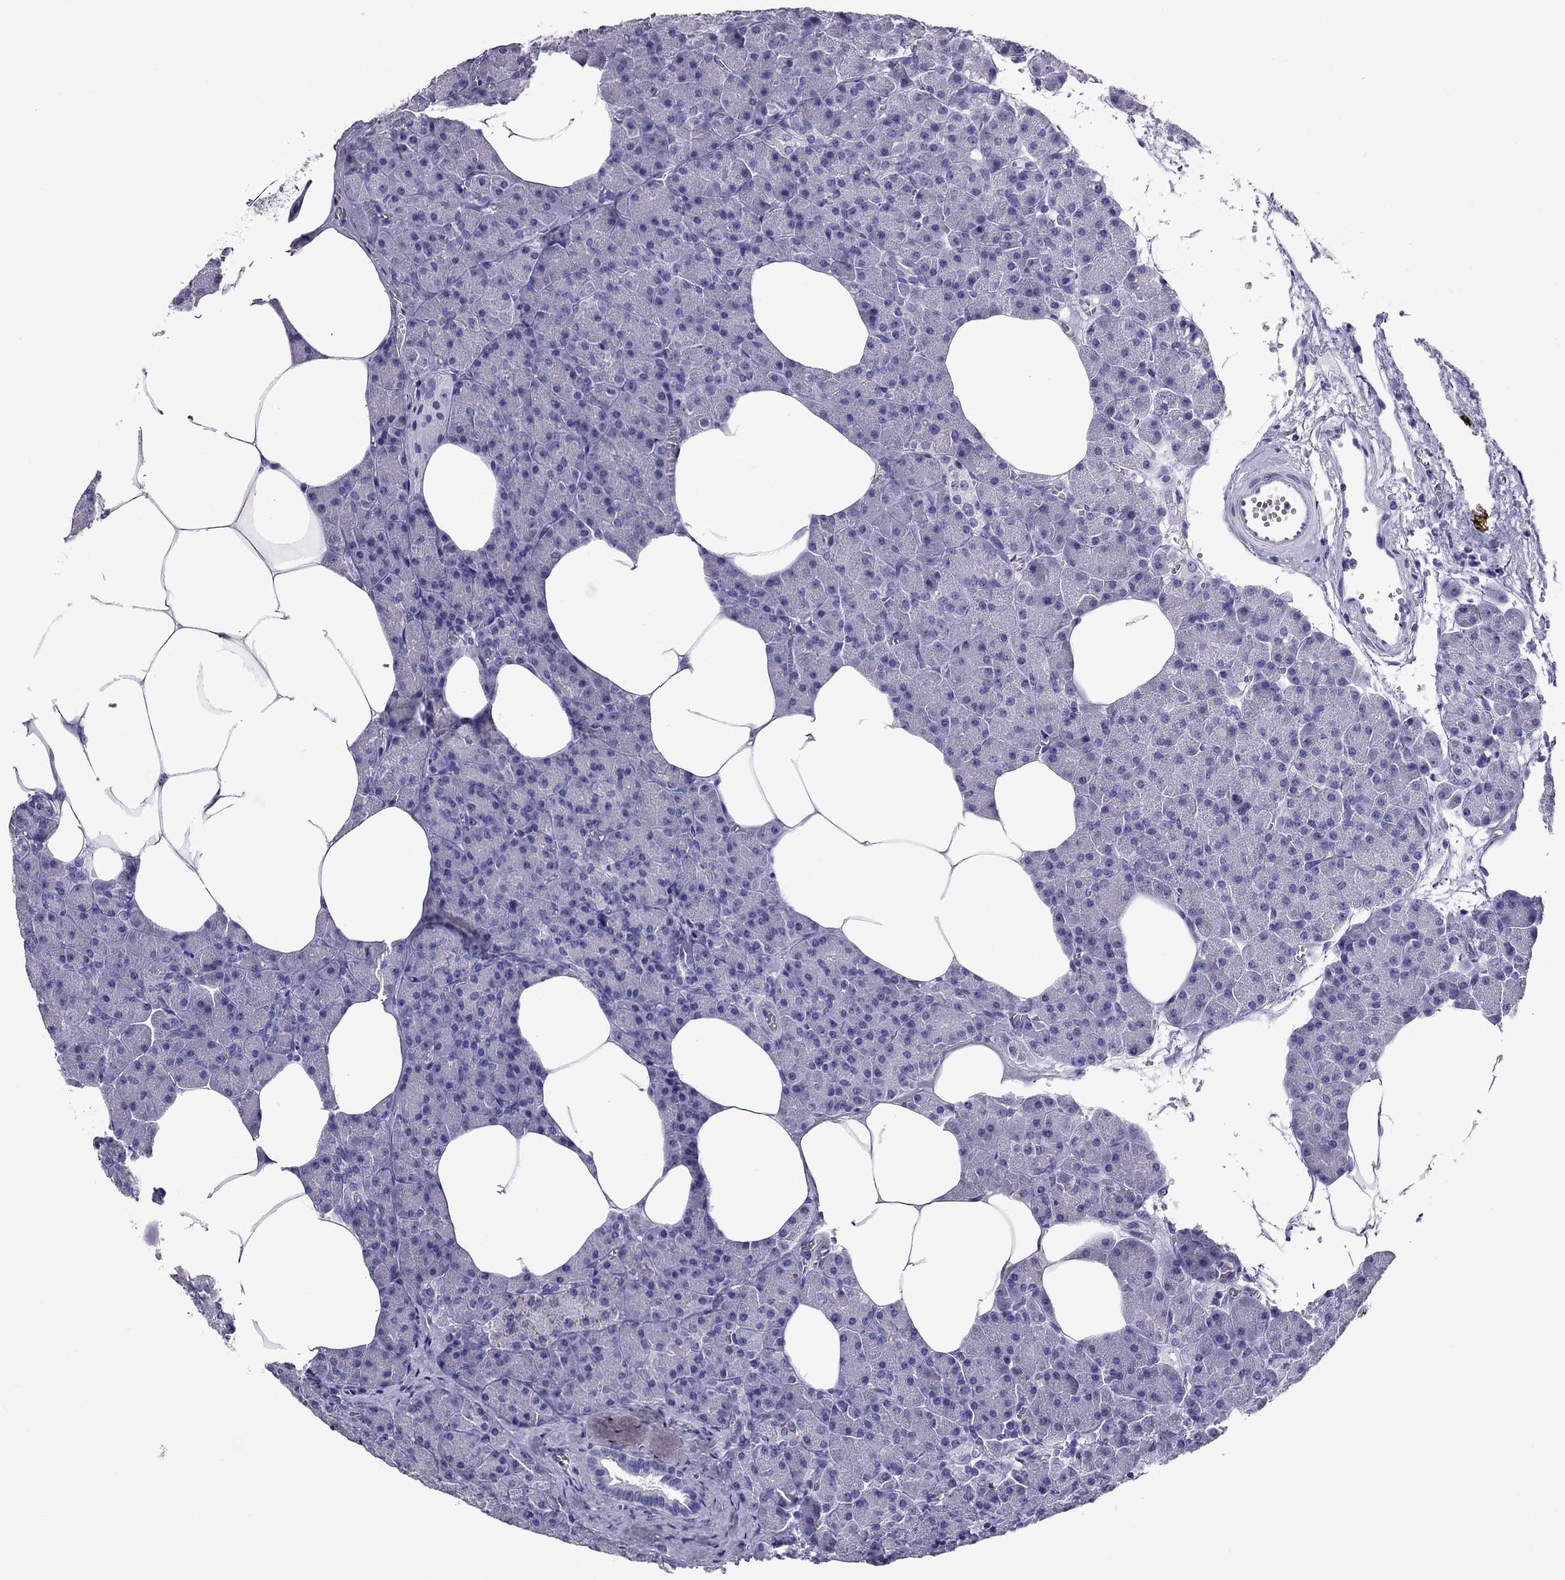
{"staining": {"intensity": "negative", "quantity": "none", "location": "none"}, "tissue": "pancreas", "cell_type": "Exocrine glandular cells", "image_type": "normal", "snomed": [{"axis": "morphology", "description": "Normal tissue, NOS"}, {"axis": "topography", "description": "Pancreas"}], "caption": "A high-resolution image shows immunohistochemistry (IHC) staining of normal pancreas, which shows no significant positivity in exocrine glandular cells.", "gene": "TTLL13", "patient": {"sex": "female", "age": 45}}